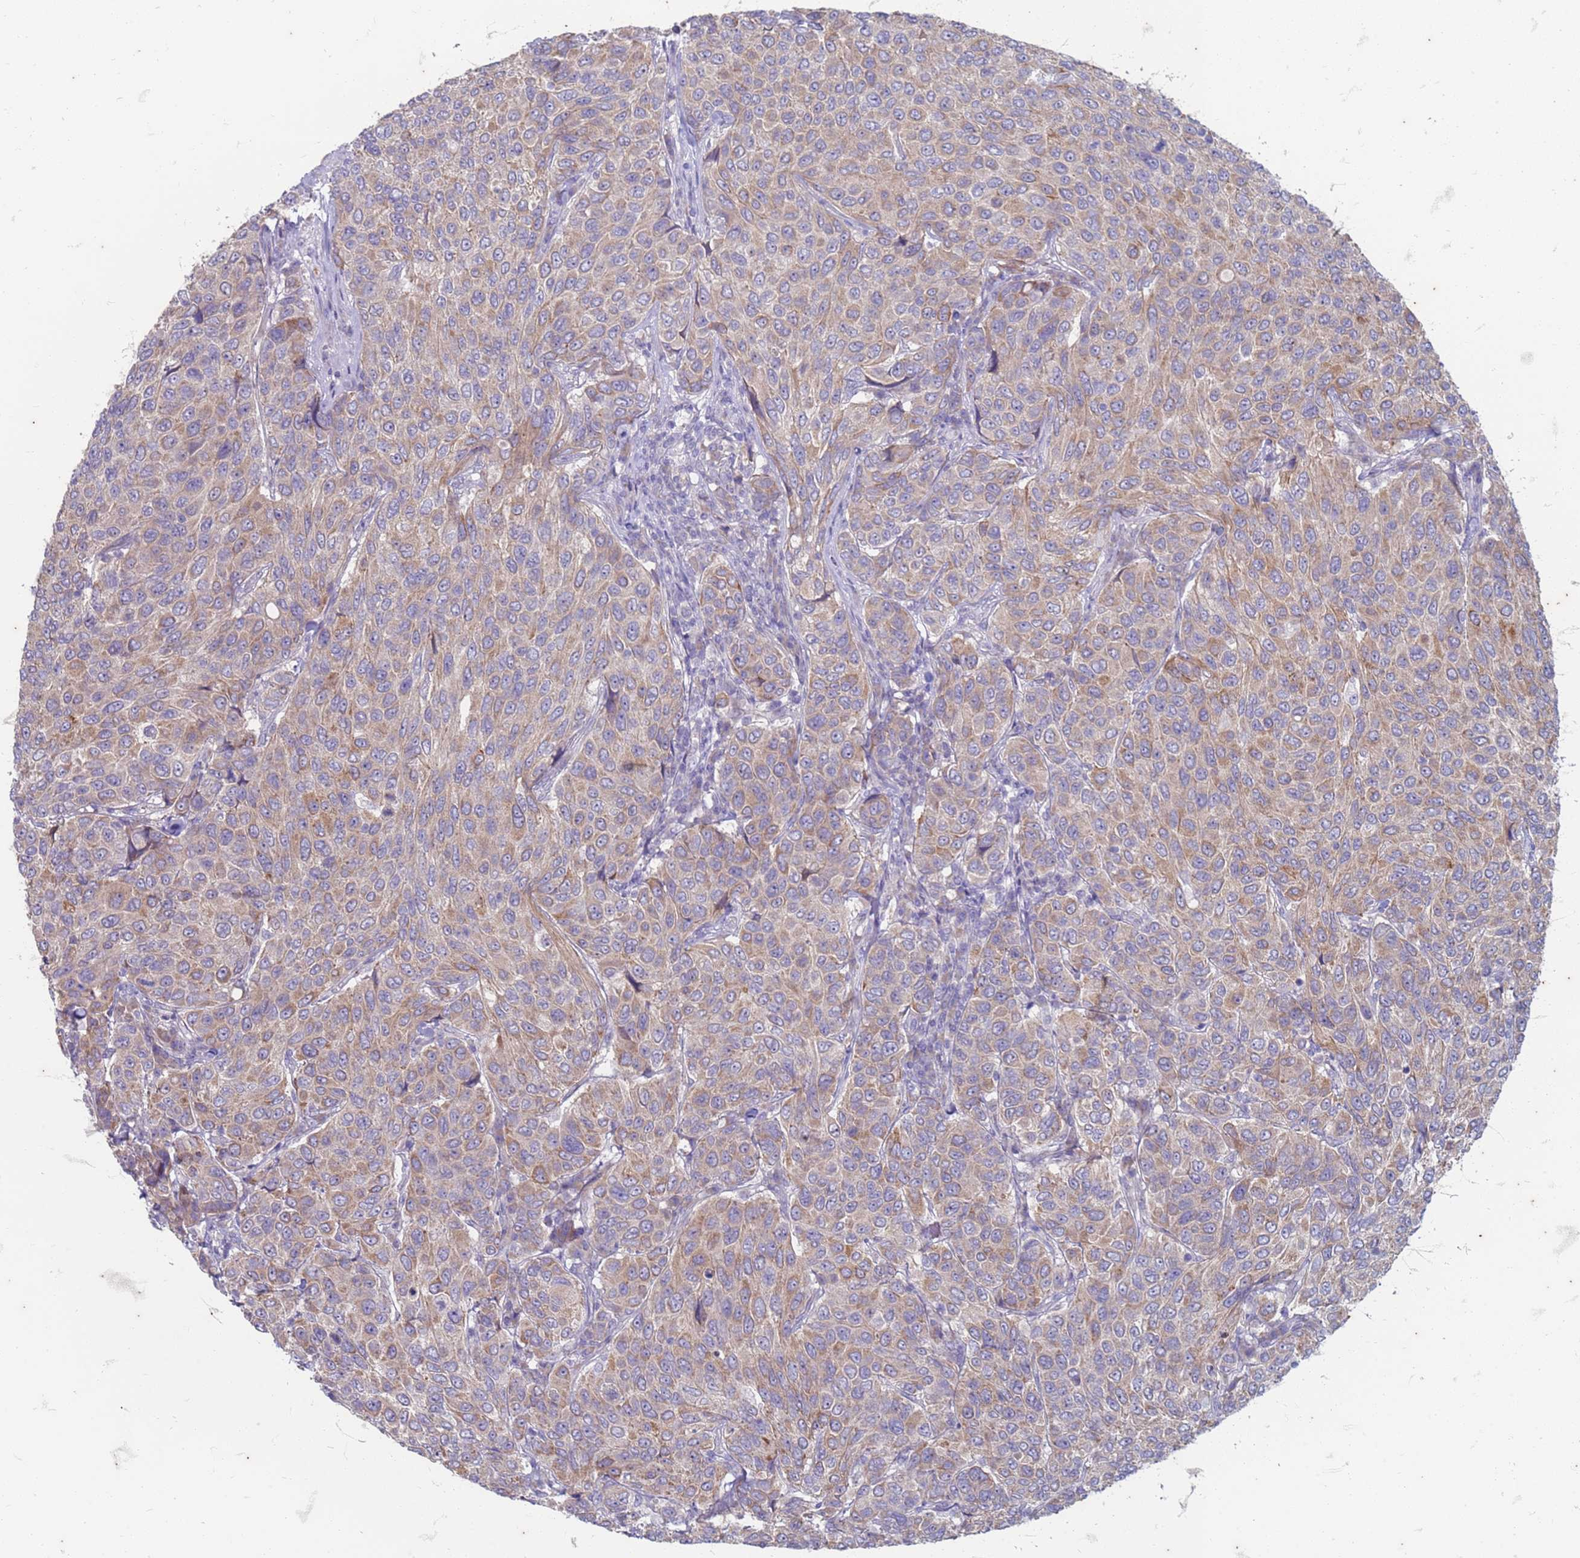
{"staining": {"intensity": "moderate", "quantity": "<25%", "location": "cytoplasmic/membranous"}, "tissue": "breast cancer", "cell_type": "Tumor cells", "image_type": "cancer", "snomed": [{"axis": "morphology", "description": "Duct carcinoma"}, {"axis": "topography", "description": "Breast"}], "caption": "Protein staining of breast invasive ductal carcinoma tissue exhibits moderate cytoplasmic/membranous expression in about <25% of tumor cells.", "gene": "SUCO", "patient": {"sex": "female", "age": 55}}